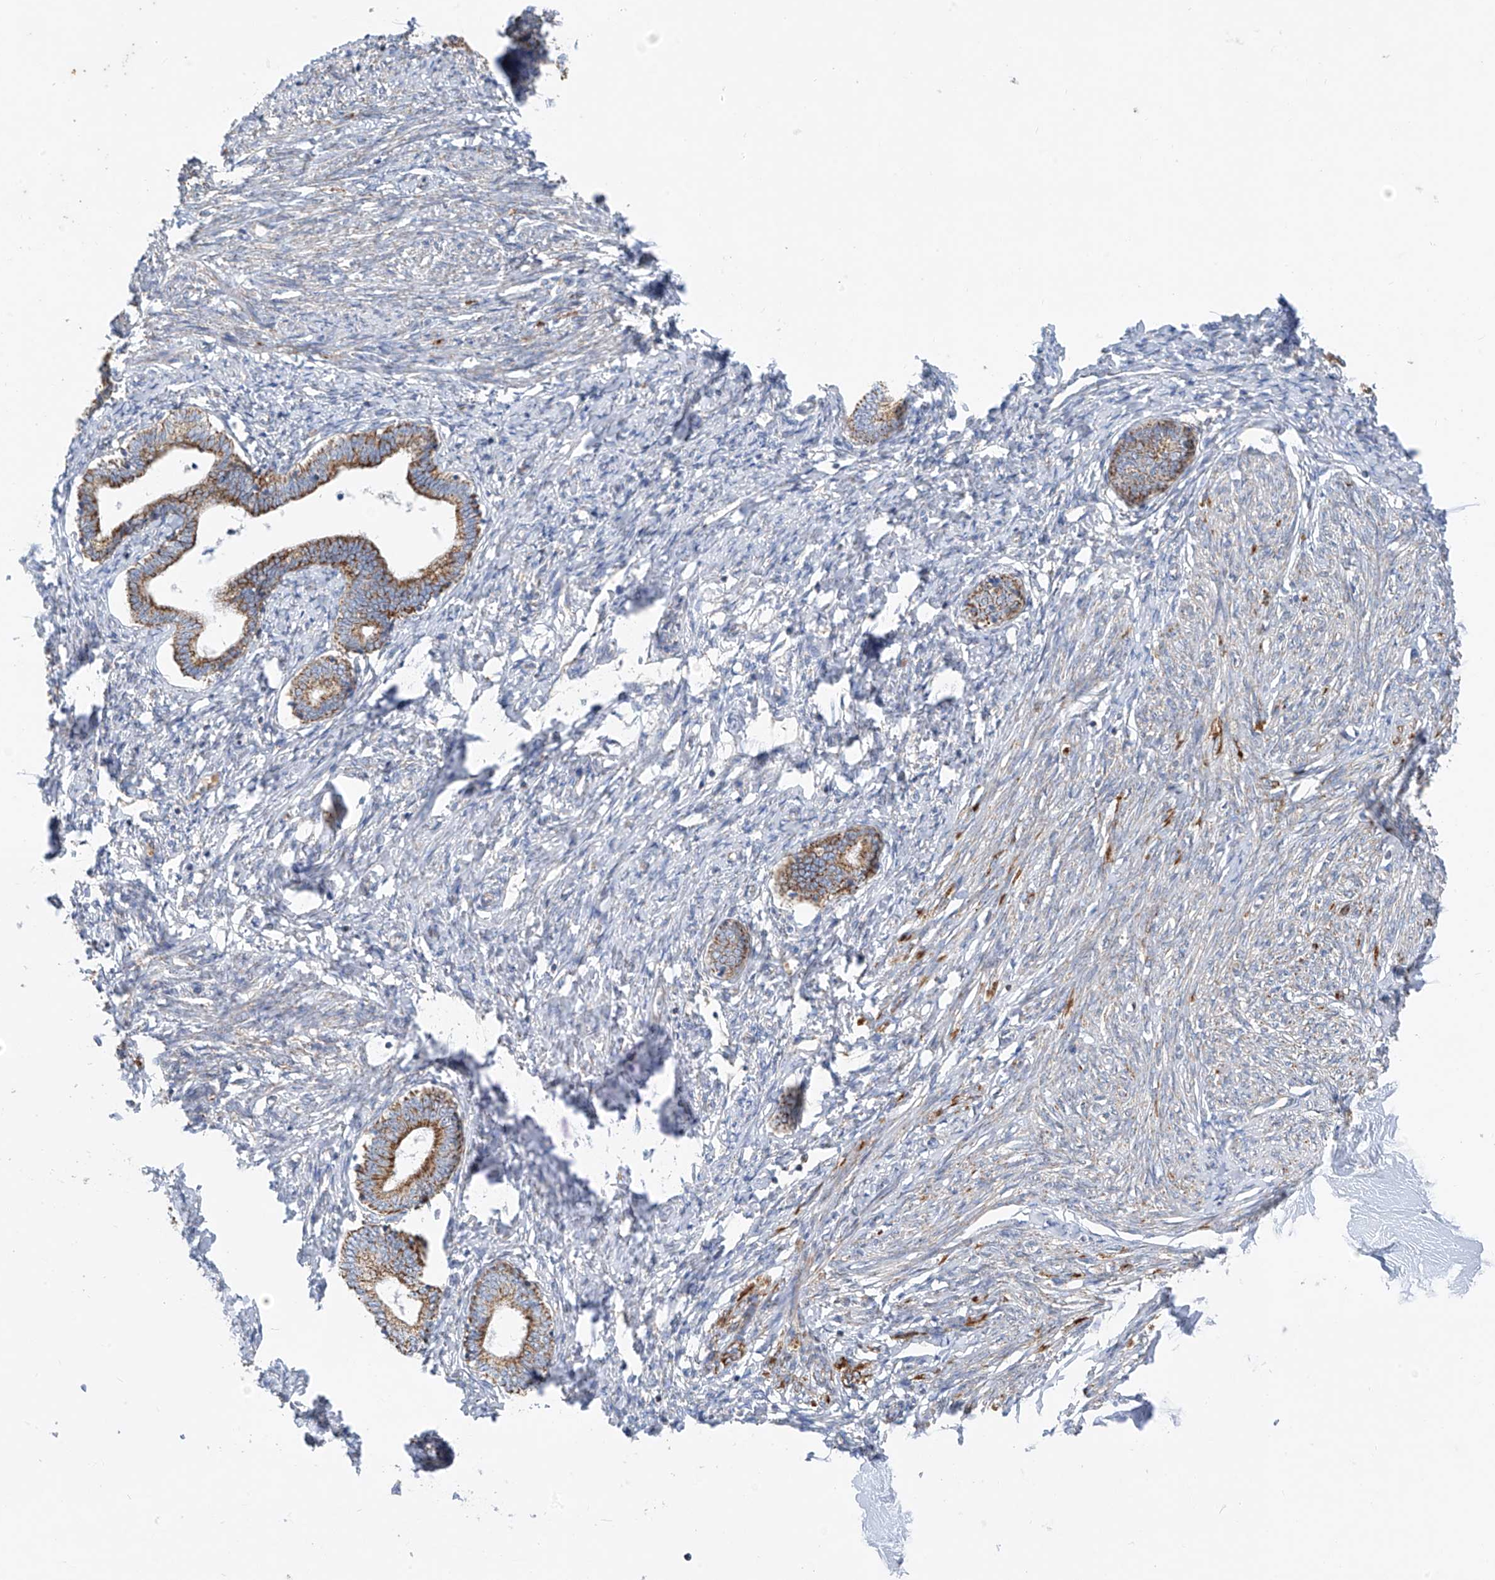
{"staining": {"intensity": "negative", "quantity": "none", "location": "none"}, "tissue": "endometrium", "cell_type": "Cells in endometrial stroma", "image_type": "normal", "snomed": [{"axis": "morphology", "description": "Normal tissue, NOS"}, {"axis": "topography", "description": "Endometrium"}], "caption": "An IHC histopathology image of benign endometrium is shown. There is no staining in cells in endometrial stroma of endometrium.", "gene": "EOMES", "patient": {"sex": "female", "age": 72}}